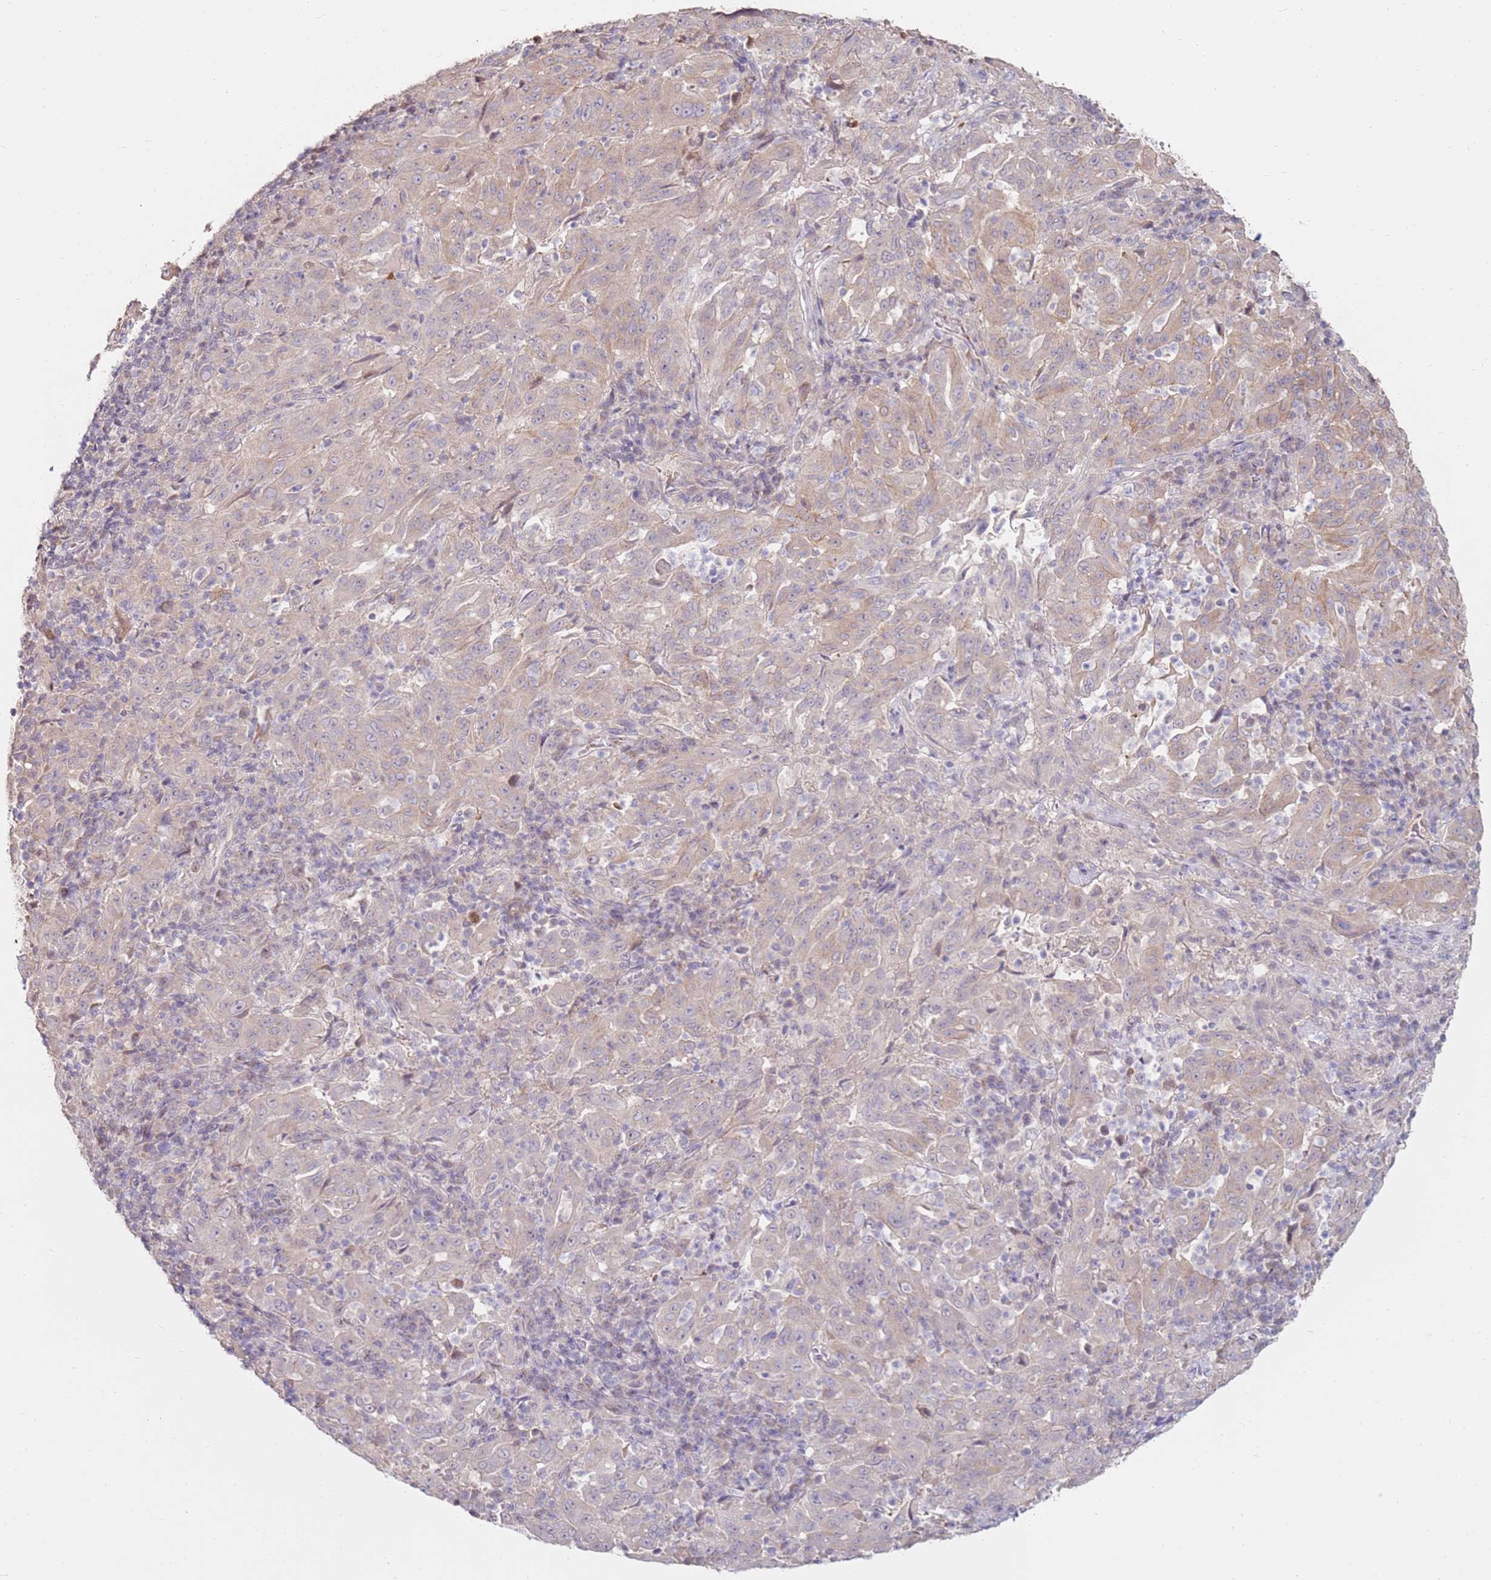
{"staining": {"intensity": "weak", "quantity": "<25%", "location": "cytoplasmic/membranous"}, "tissue": "pancreatic cancer", "cell_type": "Tumor cells", "image_type": "cancer", "snomed": [{"axis": "morphology", "description": "Adenocarcinoma, NOS"}, {"axis": "topography", "description": "Pancreas"}], "caption": "Immunohistochemistry (IHC) of human pancreatic adenocarcinoma shows no positivity in tumor cells.", "gene": "RARS2", "patient": {"sex": "male", "age": 63}}